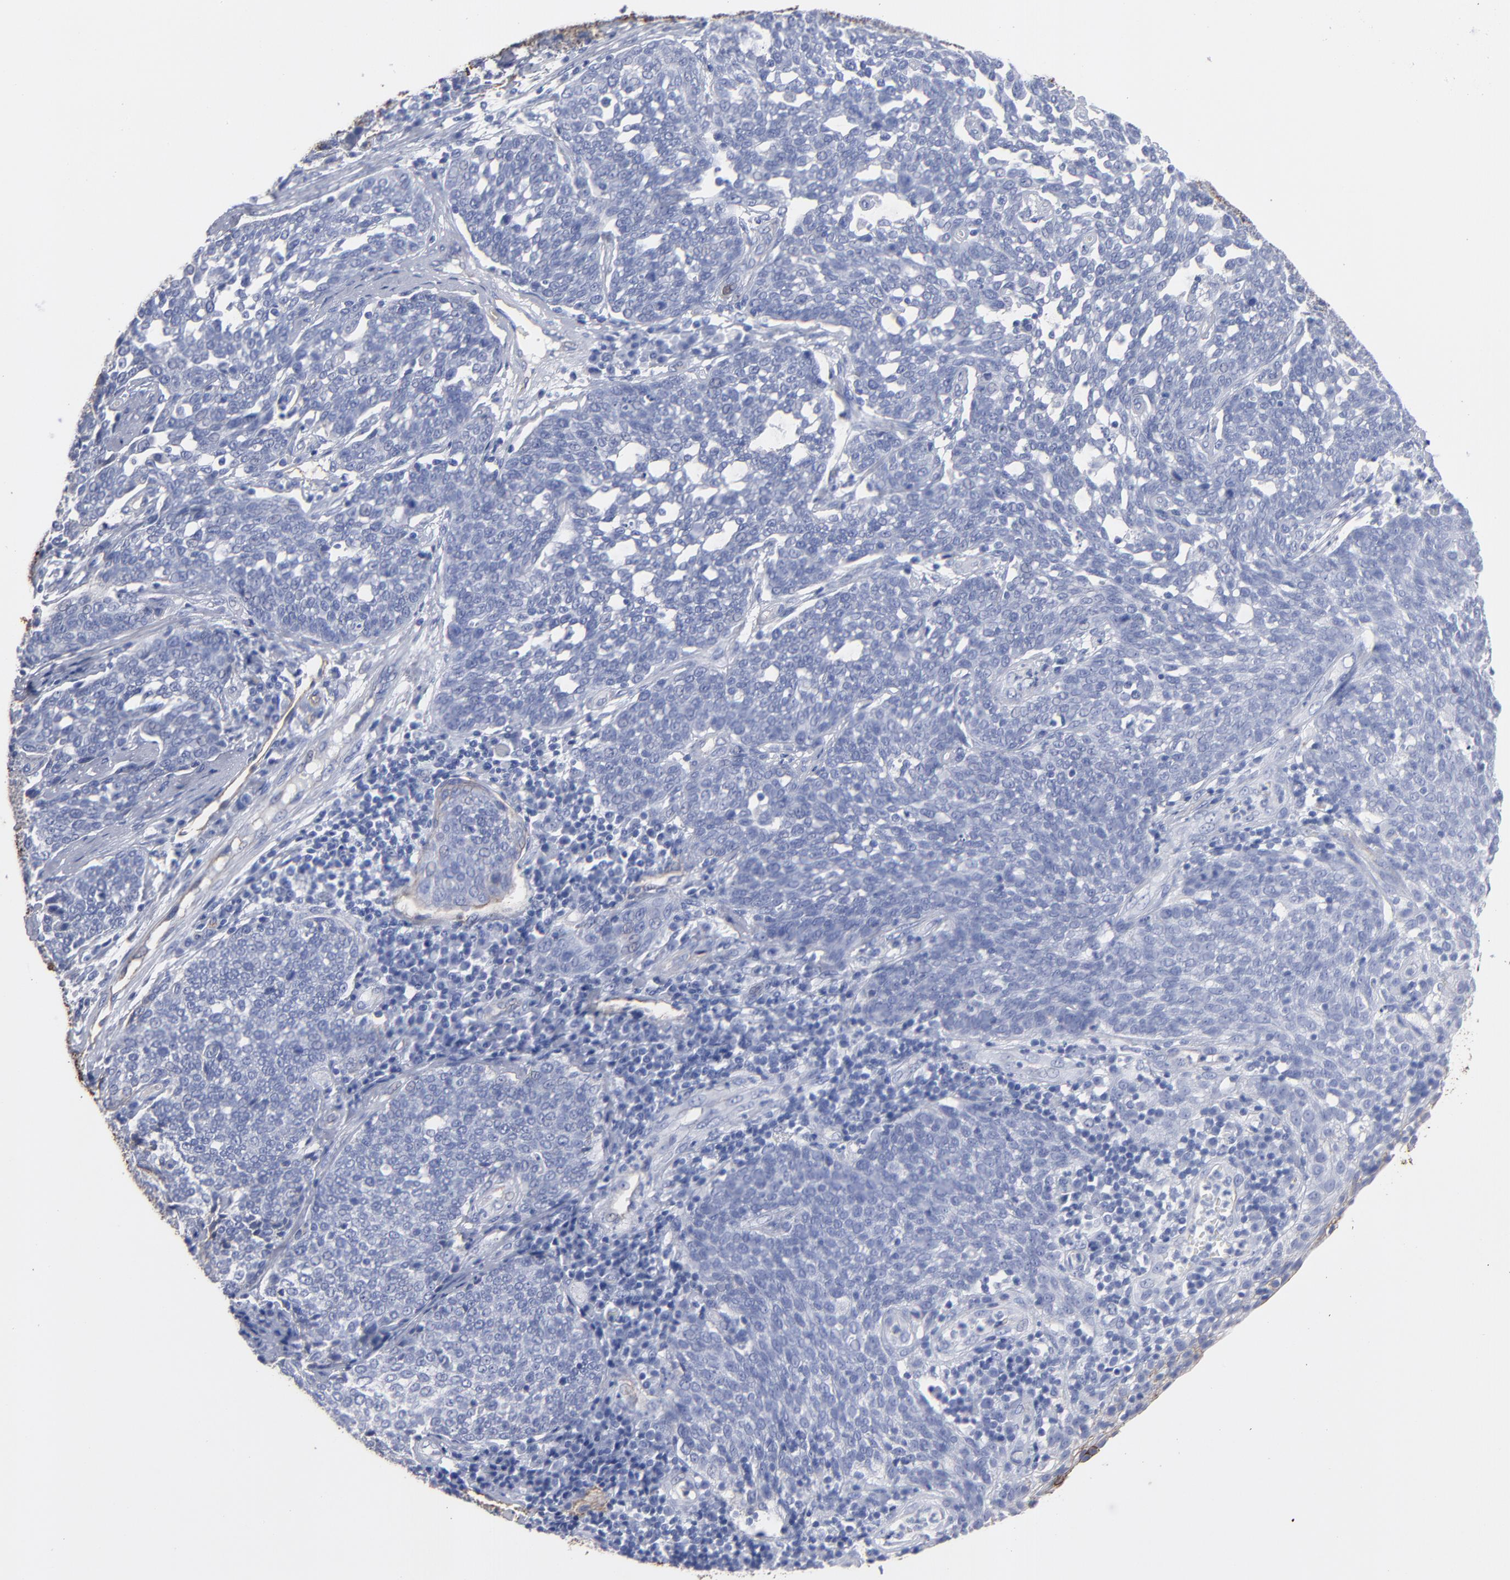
{"staining": {"intensity": "negative", "quantity": "none", "location": "none"}, "tissue": "cervical cancer", "cell_type": "Tumor cells", "image_type": "cancer", "snomed": [{"axis": "morphology", "description": "Squamous cell carcinoma, NOS"}, {"axis": "topography", "description": "Cervix"}], "caption": "This micrograph is of cervical squamous cell carcinoma stained with immunohistochemistry (IHC) to label a protein in brown with the nuclei are counter-stained blue. There is no positivity in tumor cells. (Stains: DAB (3,3'-diaminobenzidine) immunohistochemistry (IHC) with hematoxylin counter stain, Microscopy: brightfield microscopy at high magnification).", "gene": "TM4SF1", "patient": {"sex": "female", "age": 34}}